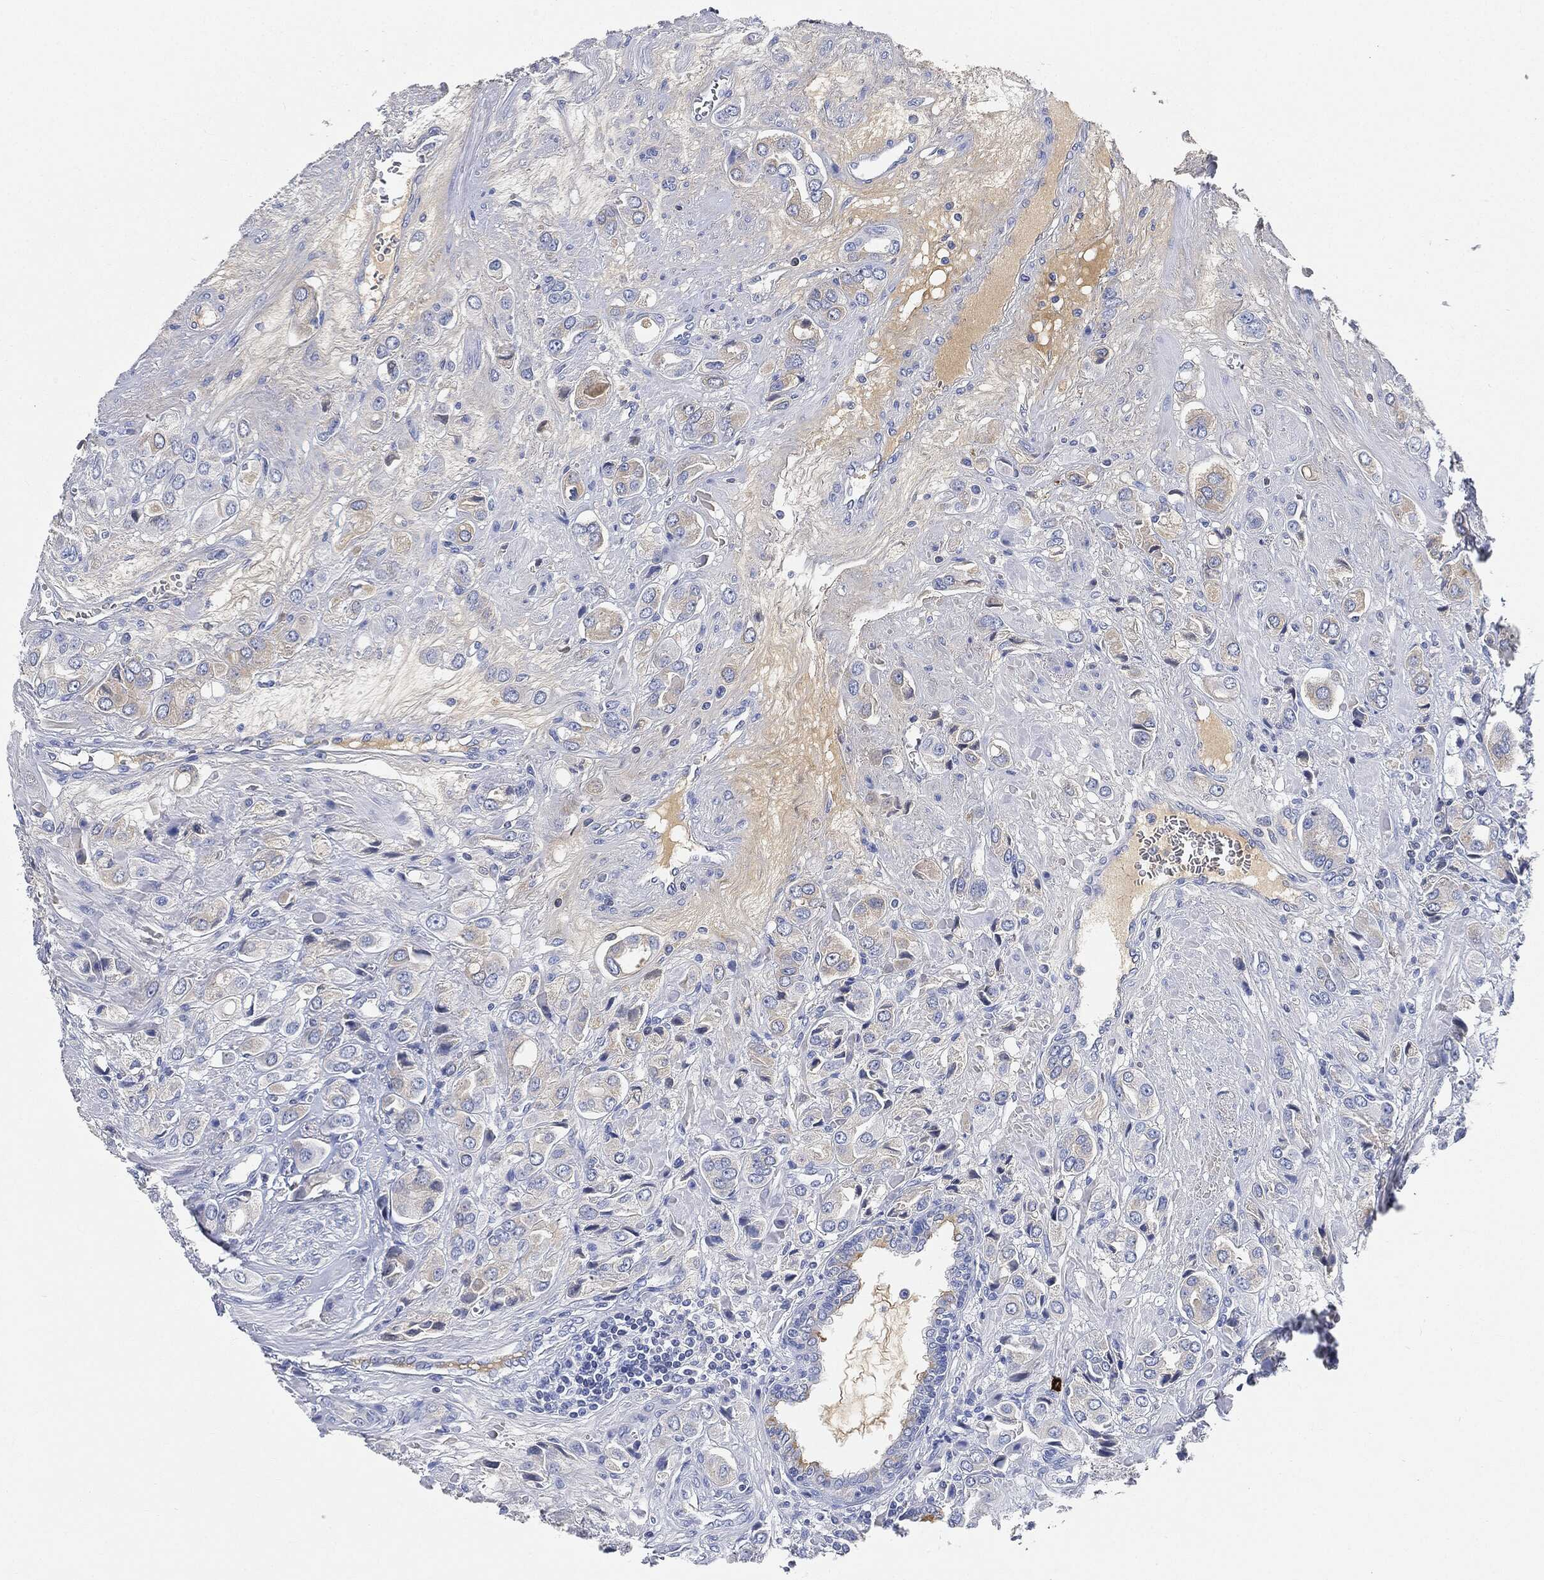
{"staining": {"intensity": "negative", "quantity": "none", "location": "none"}, "tissue": "prostate cancer", "cell_type": "Tumor cells", "image_type": "cancer", "snomed": [{"axis": "morphology", "description": "Adenocarcinoma, NOS"}, {"axis": "topography", "description": "Prostate and seminal vesicle, NOS"}, {"axis": "topography", "description": "Prostate"}], "caption": "DAB (3,3'-diaminobenzidine) immunohistochemical staining of prostate adenocarcinoma reveals no significant staining in tumor cells.", "gene": "IGLV6-57", "patient": {"sex": "male", "age": 69}}